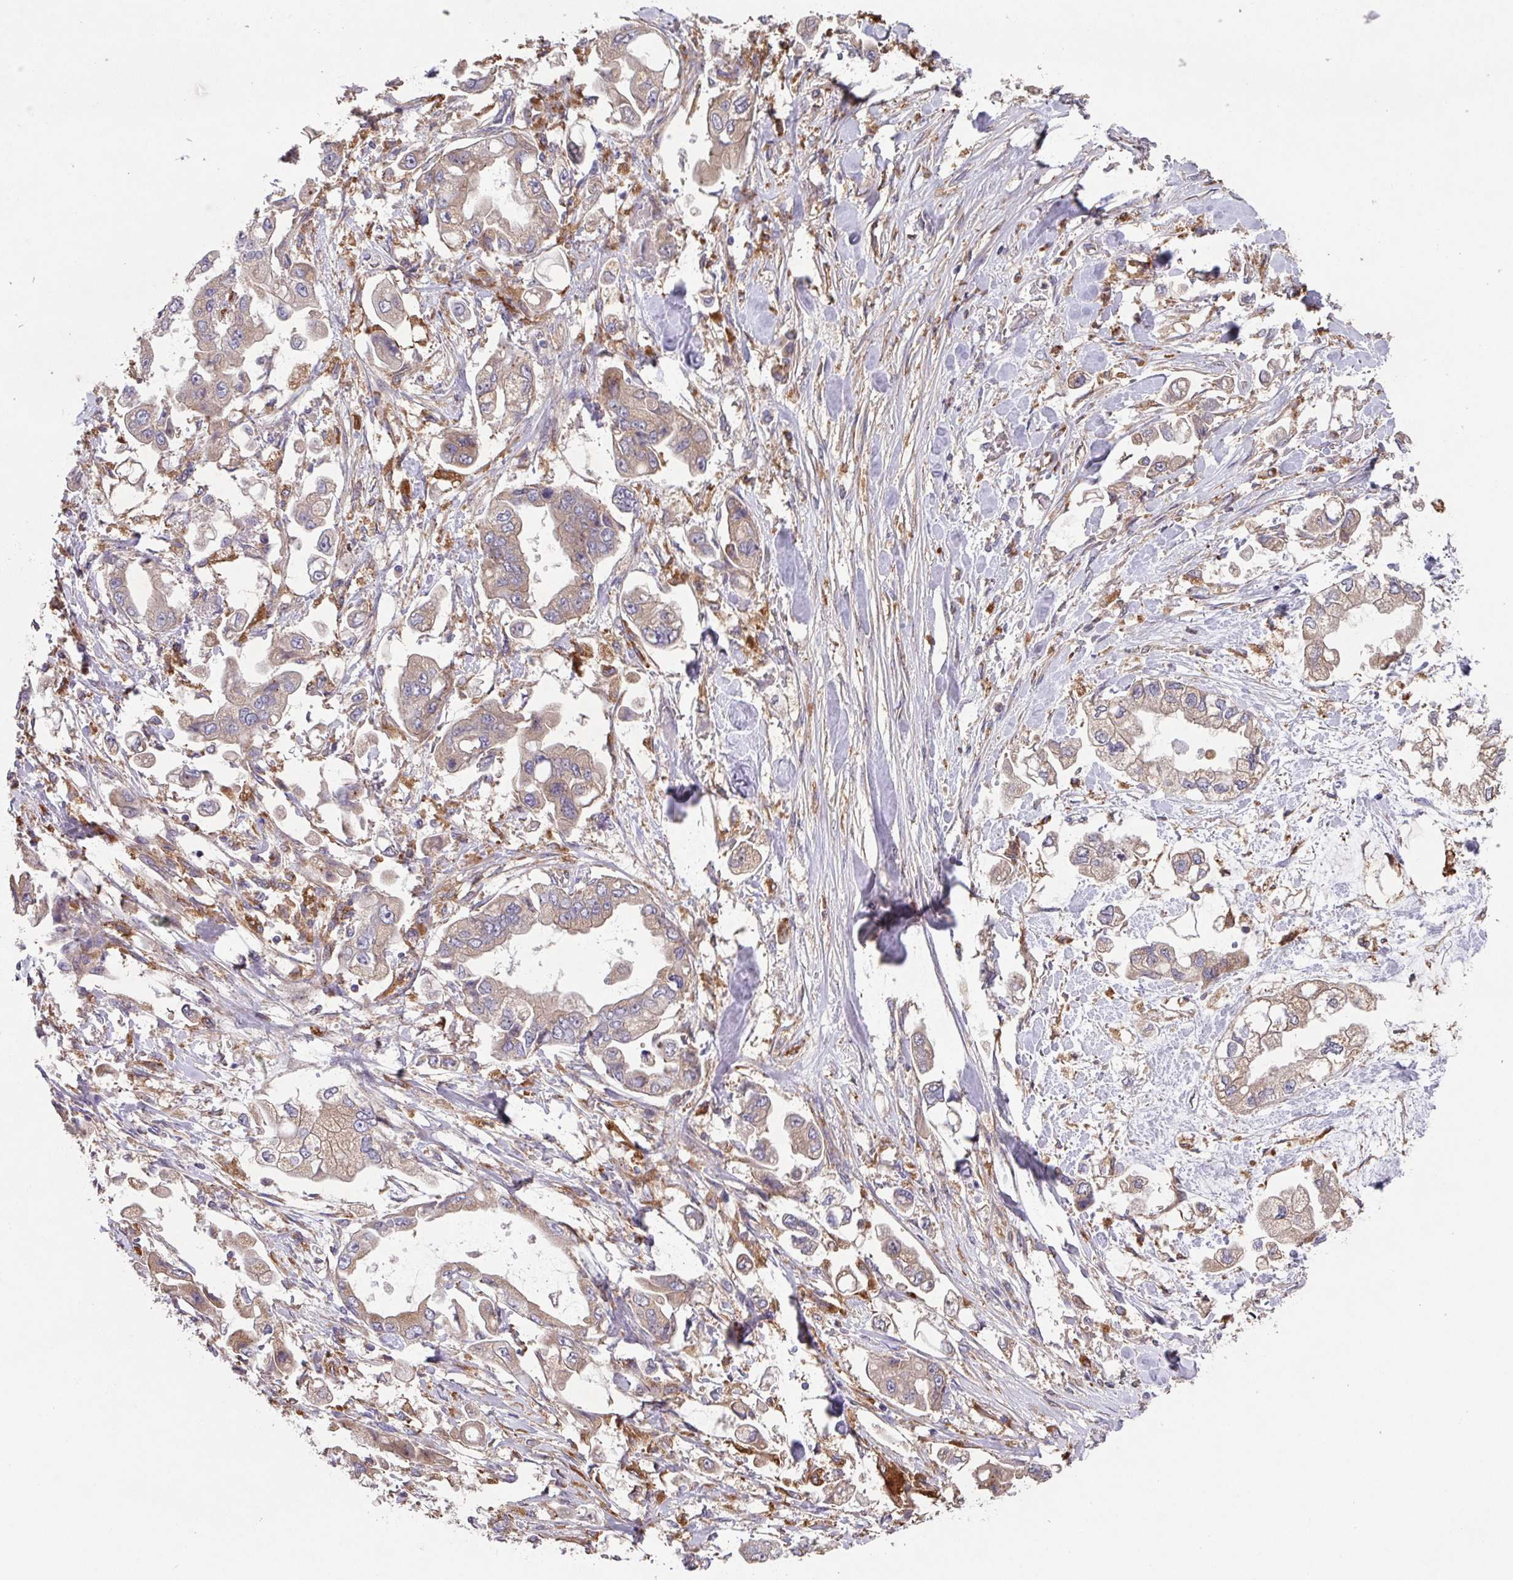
{"staining": {"intensity": "weak", "quantity": "25%-75%", "location": "cytoplasmic/membranous"}, "tissue": "stomach cancer", "cell_type": "Tumor cells", "image_type": "cancer", "snomed": [{"axis": "morphology", "description": "Adenocarcinoma, NOS"}, {"axis": "topography", "description": "Stomach"}], "caption": "An image of human stomach adenocarcinoma stained for a protein exhibits weak cytoplasmic/membranous brown staining in tumor cells.", "gene": "TRIM14", "patient": {"sex": "male", "age": 62}}